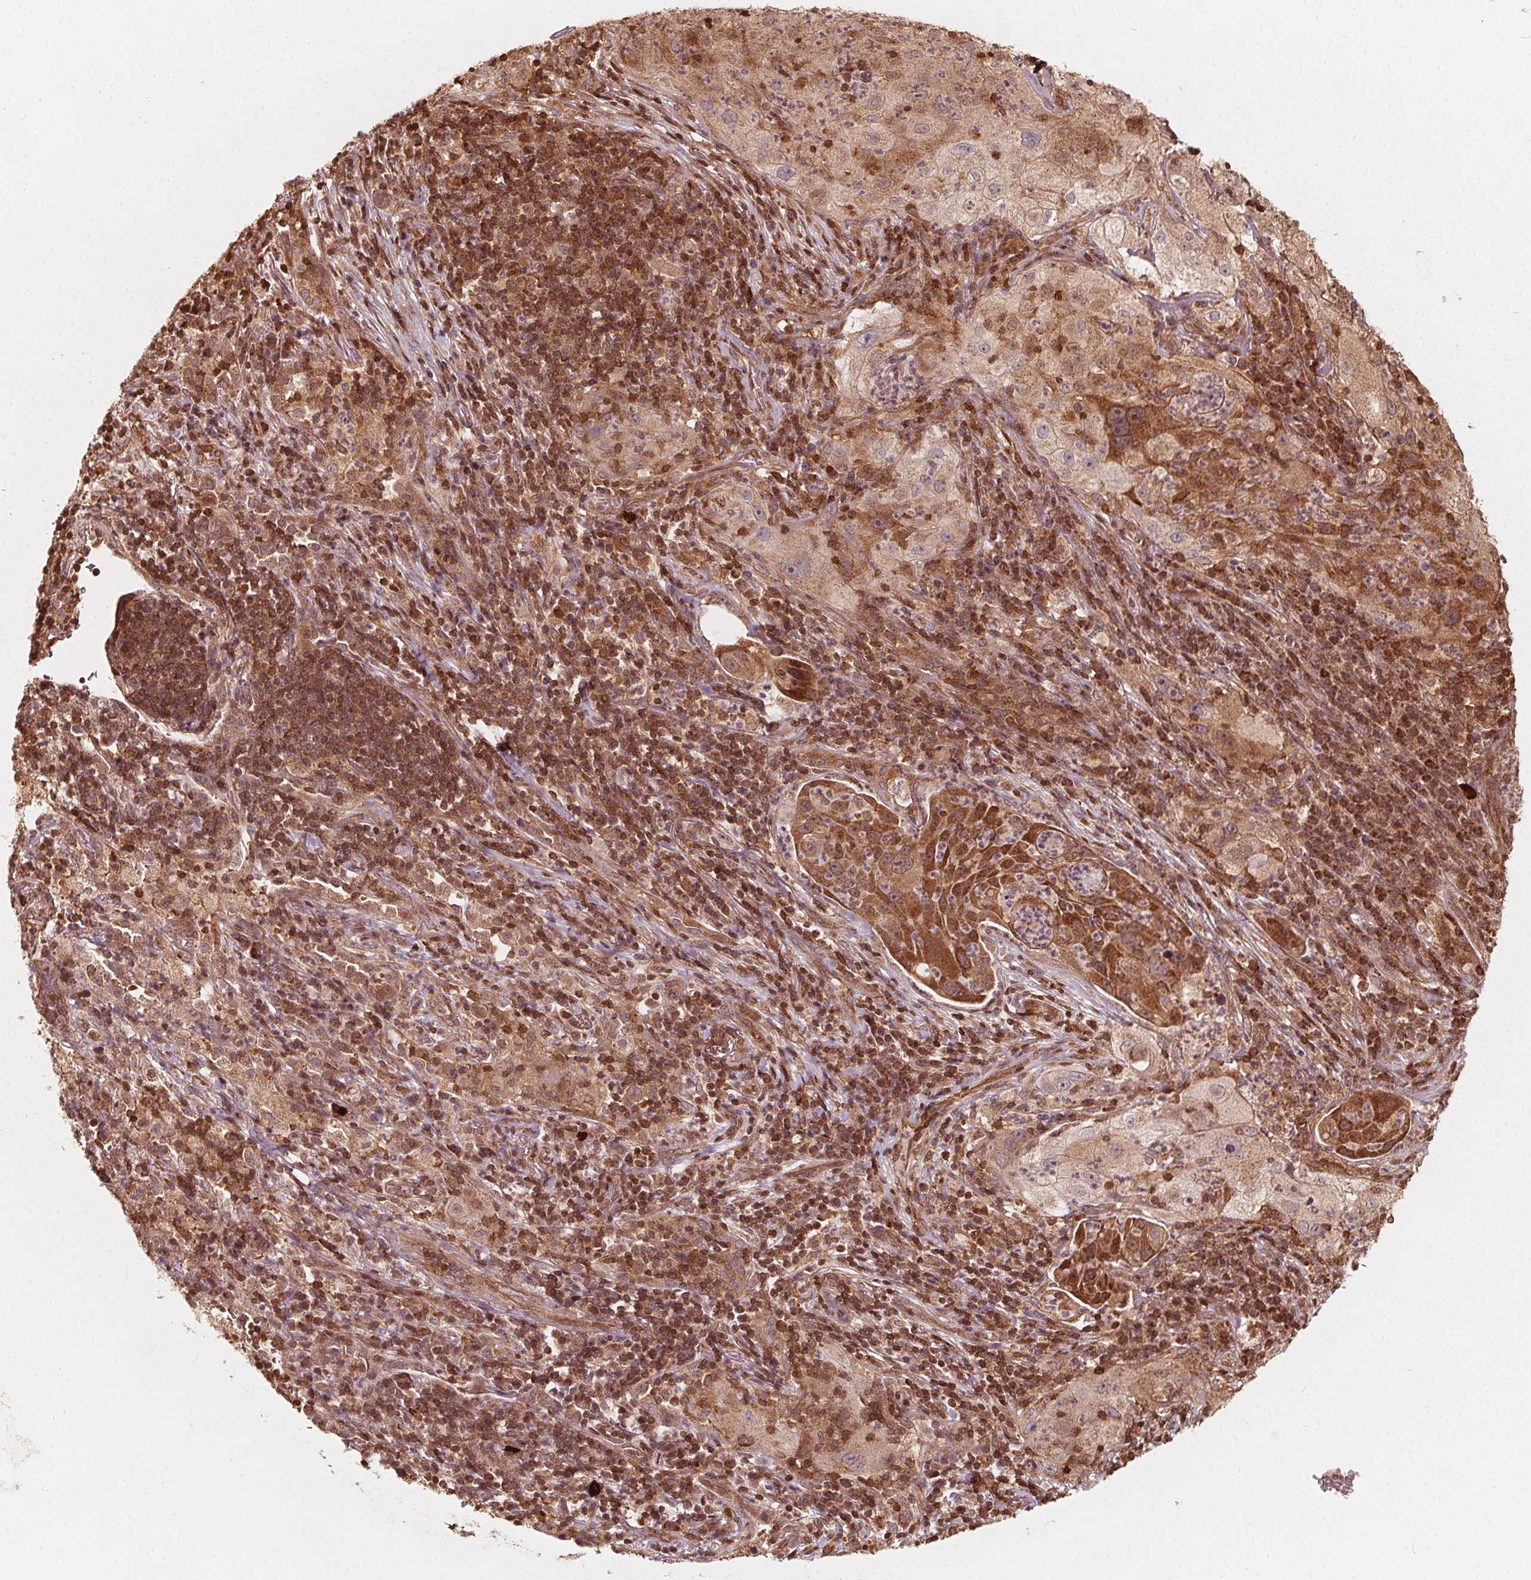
{"staining": {"intensity": "moderate", "quantity": "25%-75%", "location": "cytoplasmic/membranous"}, "tissue": "lung cancer", "cell_type": "Tumor cells", "image_type": "cancer", "snomed": [{"axis": "morphology", "description": "Squamous cell carcinoma, NOS"}, {"axis": "topography", "description": "Lung"}], "caption": "Immunohistochemical staining of lung cancer exhibits moderate cytoplasmic/membranous protein staining in approximately 25%-75% of tumor cells.", "gene": "AIP", "patient": {"sex": "female", "age": 59}}